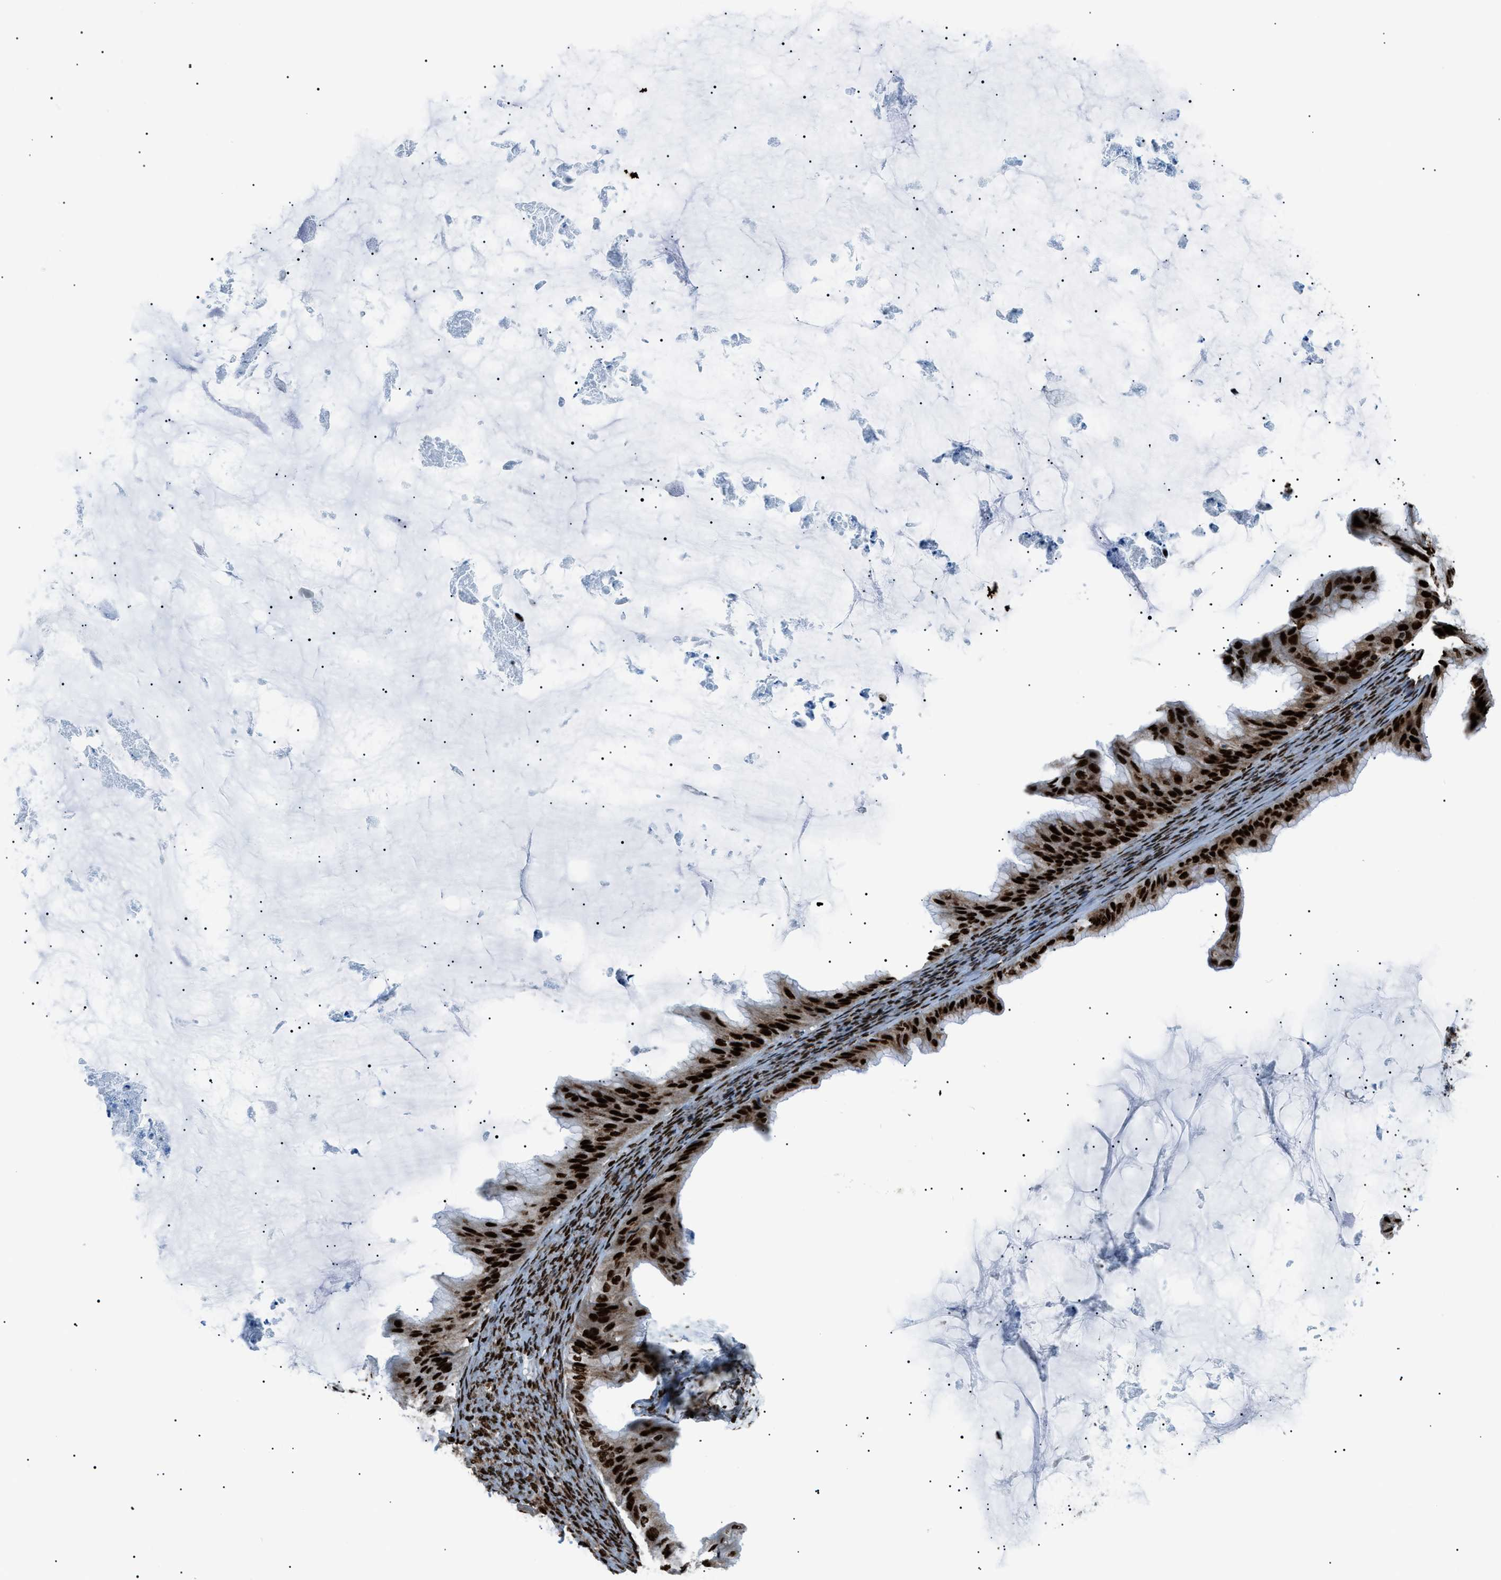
{"staining": {"intensity": "strong", "quantity": ">75%", "location": "nuclear"}, "tissue": "ovarian cancer", "cell_type": "Tumor cells", "image_type": "cancer", "snomed": [{"axis": "morphology", "description": "Cystadenocarcinoma, mucinous, NOS"}, {"axis": "topography", "description": "Ovary"}], "caption": "Tumor cells display high levels of strong nuclear expression in about >75% of cells in ovarian cancer.", "gene": "HNRNPK", "patient": {"sex": "female", "age": 61}}